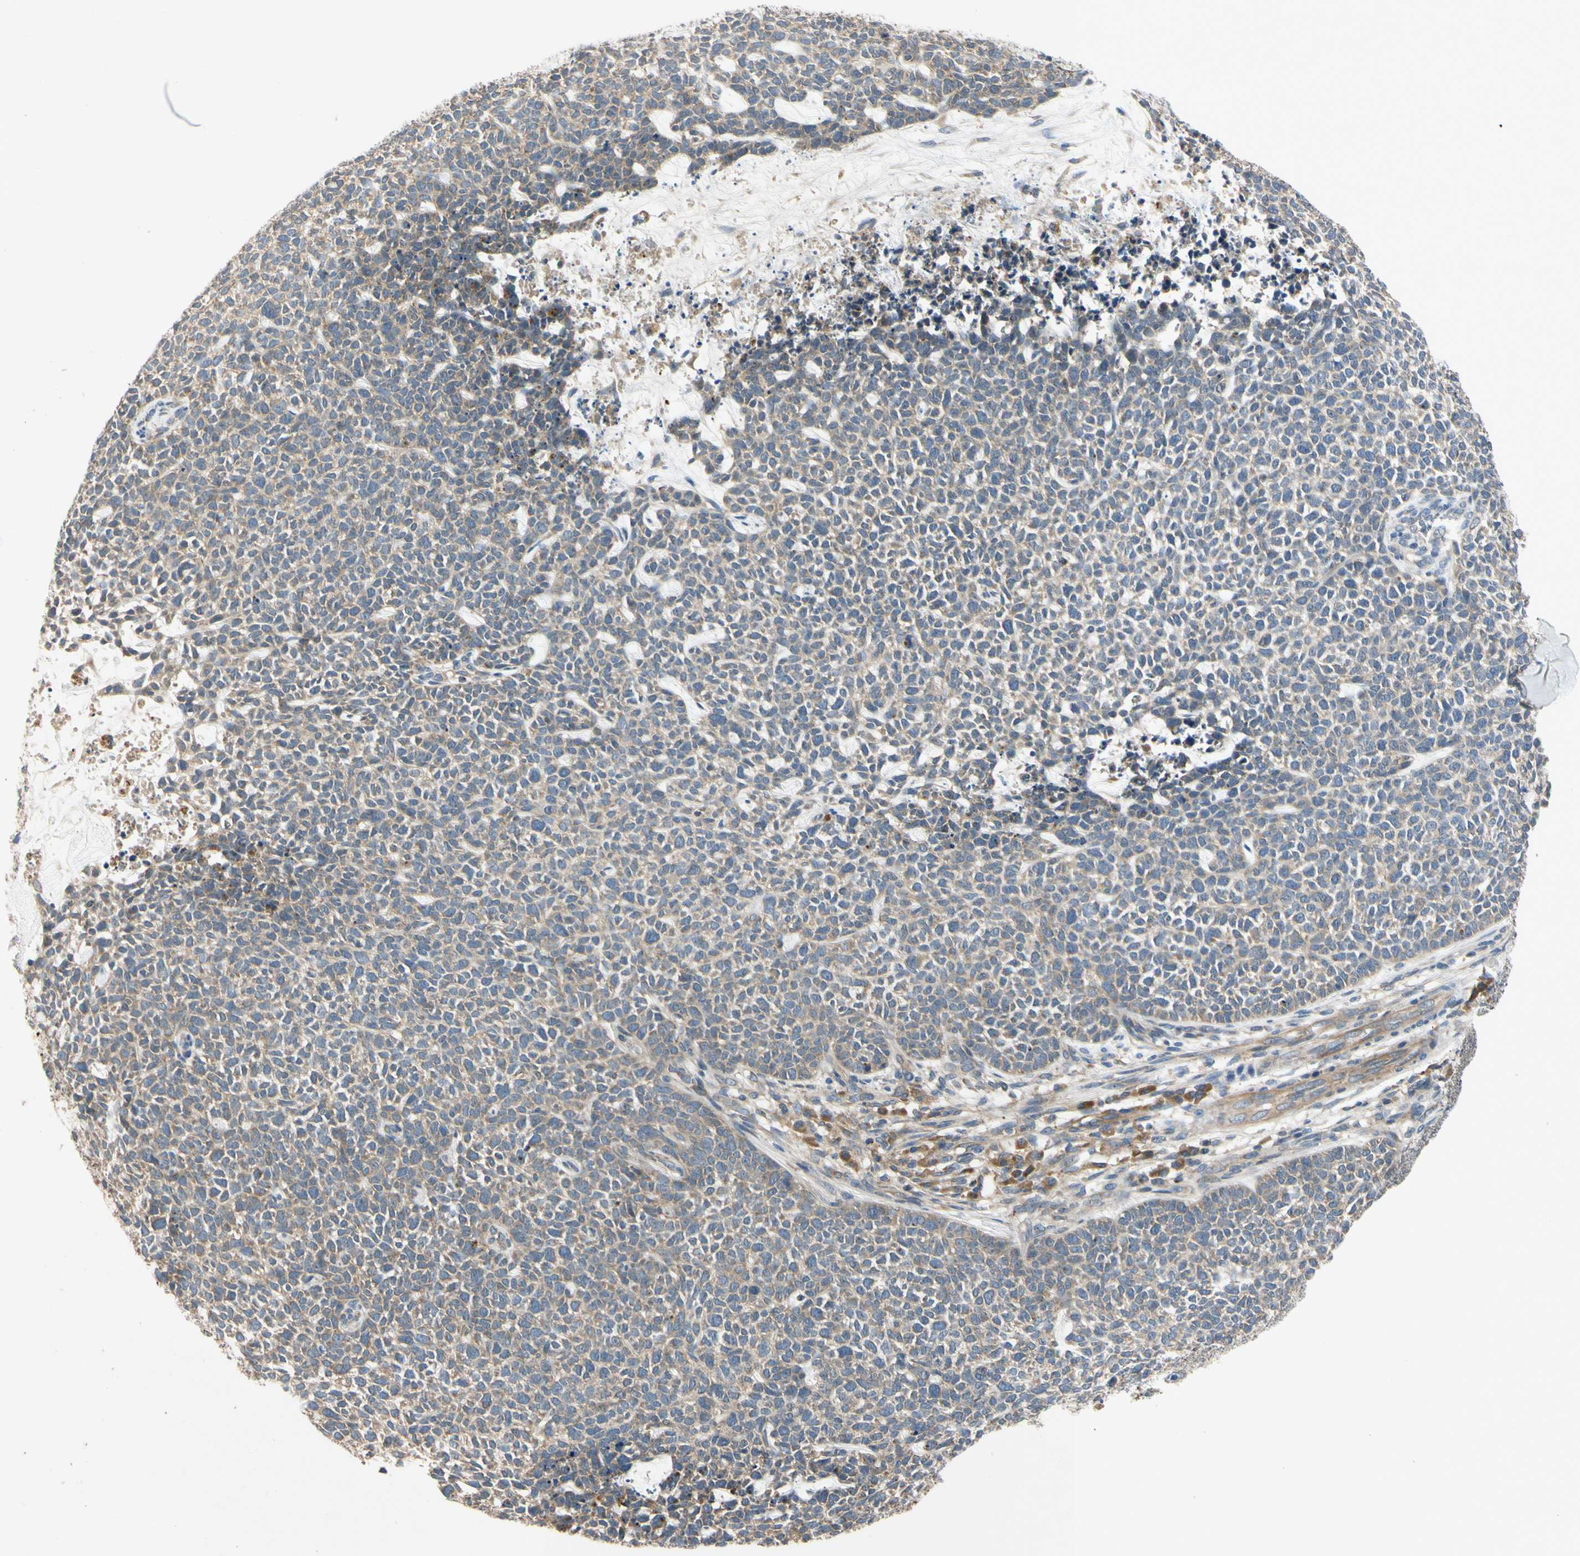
{"staining": {"intensity": "weak", "quantity": ">75%", "location": "cytoplasmic/membranous"}, "tissue": "skin cancer", "cell_type": "Tumor cells", "image_type": "cancer", "snomed": [{"axis": "morphology", "description": "Basal cell carcinoma"}, {"axis": "topography", "description": "Skin"}], "caption": "This is a micrograph of immunohistochemistry staining of skin cancer, which shows weak positivity in the cytoplasmic/membranous of tumor cells.", "gene": "MBTPS2", "patient": {"sex": "female", "age": 84}}